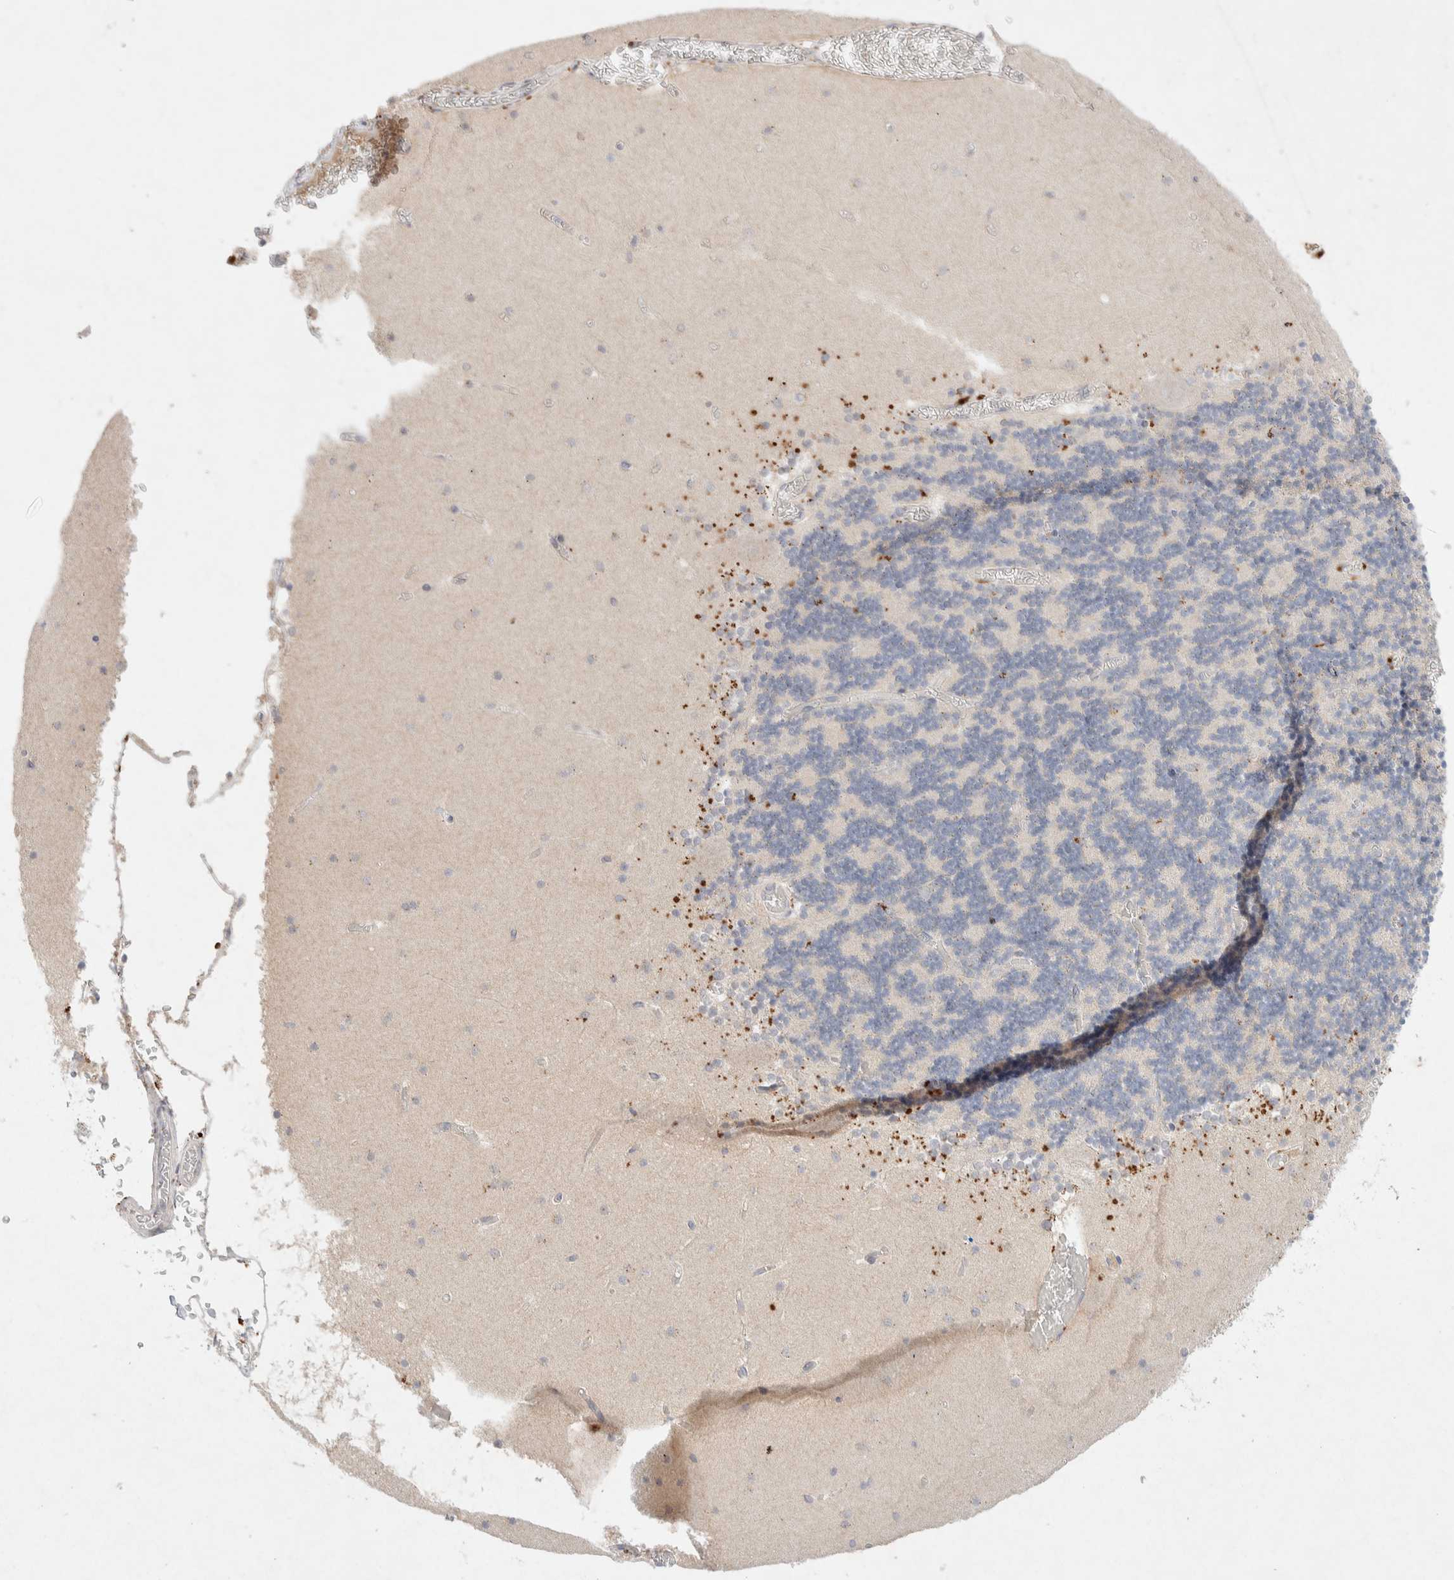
{"staining": {"intensity": "moderate", "quantity": "<25%", "location": "cytoplasmic/membranous"}, "tissue": "cerebellum", "cell_type": "Cells in granular layer", "image_type": "normal", "snomed": [{"axis": "morphology", "description": "Normal tissue, NOS"}, {"axis": "topography", "description": "Cerebellum"}], "caption": "DAB (3,3'-diaminobenzidine) immunohistochemical staining of unremarkable human cerebellum exhibits moderate cytoplasmic/membranous protein positivity in about <25% of cells in granular layer. The protein is stained brown, and the nuclei are stained in blue (DAB IHC with brightfield microscopy, high magnification).", "gene": "GNAI1", "patient": {"sex": "female", "age": 28}}